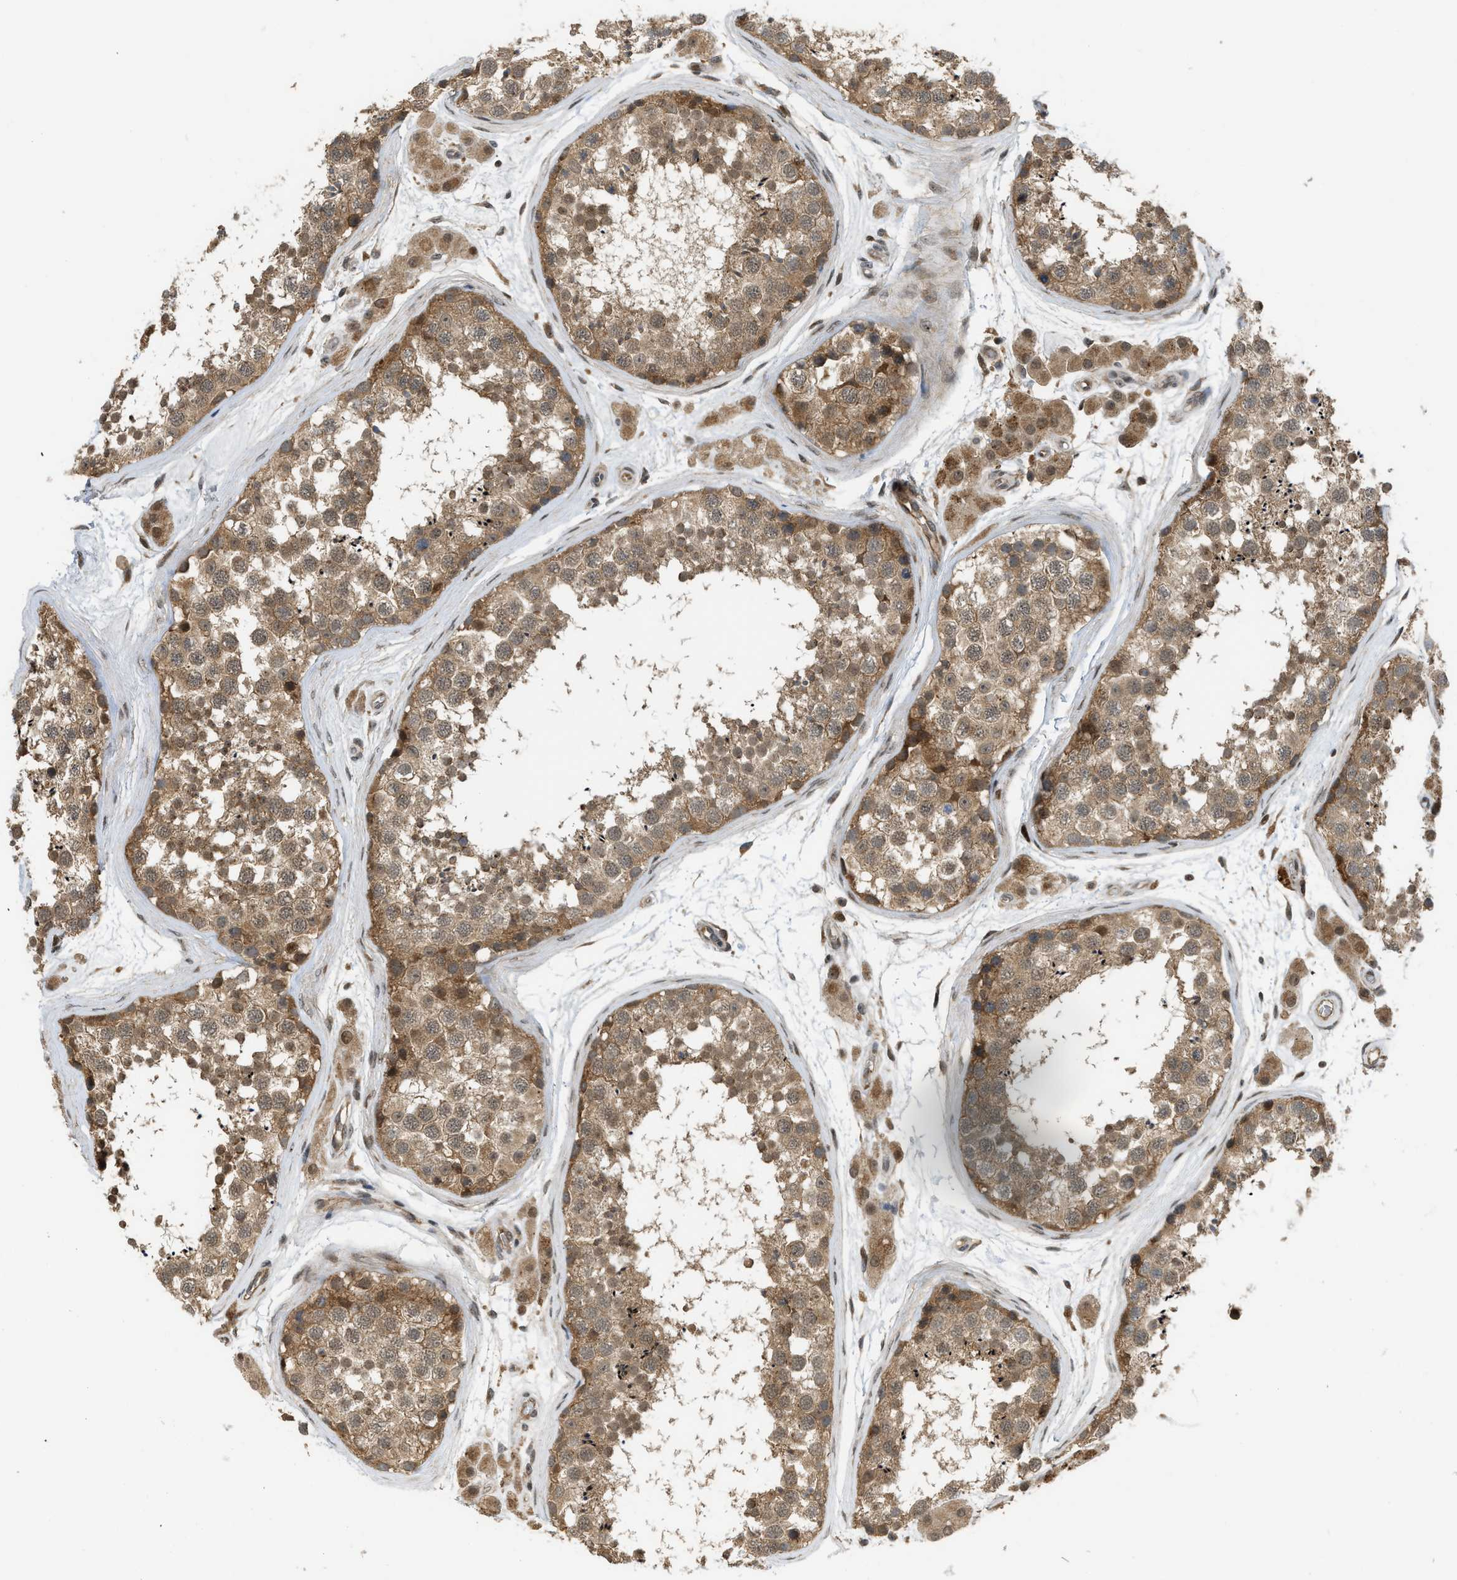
{"staining": {"intensity": "moderate", "quantity": ">75%", "location": "cytoplasmic/membranous"}, "tissue": "testis", "cell_type": "Cells in seminiferous ducts", "image_type": "normal", "snomed": [{"axis": "morphology", "description": "Normal tissue, NOS"}, {"axis": "topography", "description": "Testis"}], "caption": "Immunohistochemical staining of benign testis shows moderate cytoplasmic/membranous protein staining in about >75% of cells in seminiferous ducts. The protein is stained brown, and the nuclei are stained in blue (DAB (3,3'-diaminobenzidine) IHC with brightfield microscopy, high magnification).", "gene": "DNAJC28", "patient": {"sex": "male", "age": 56}}